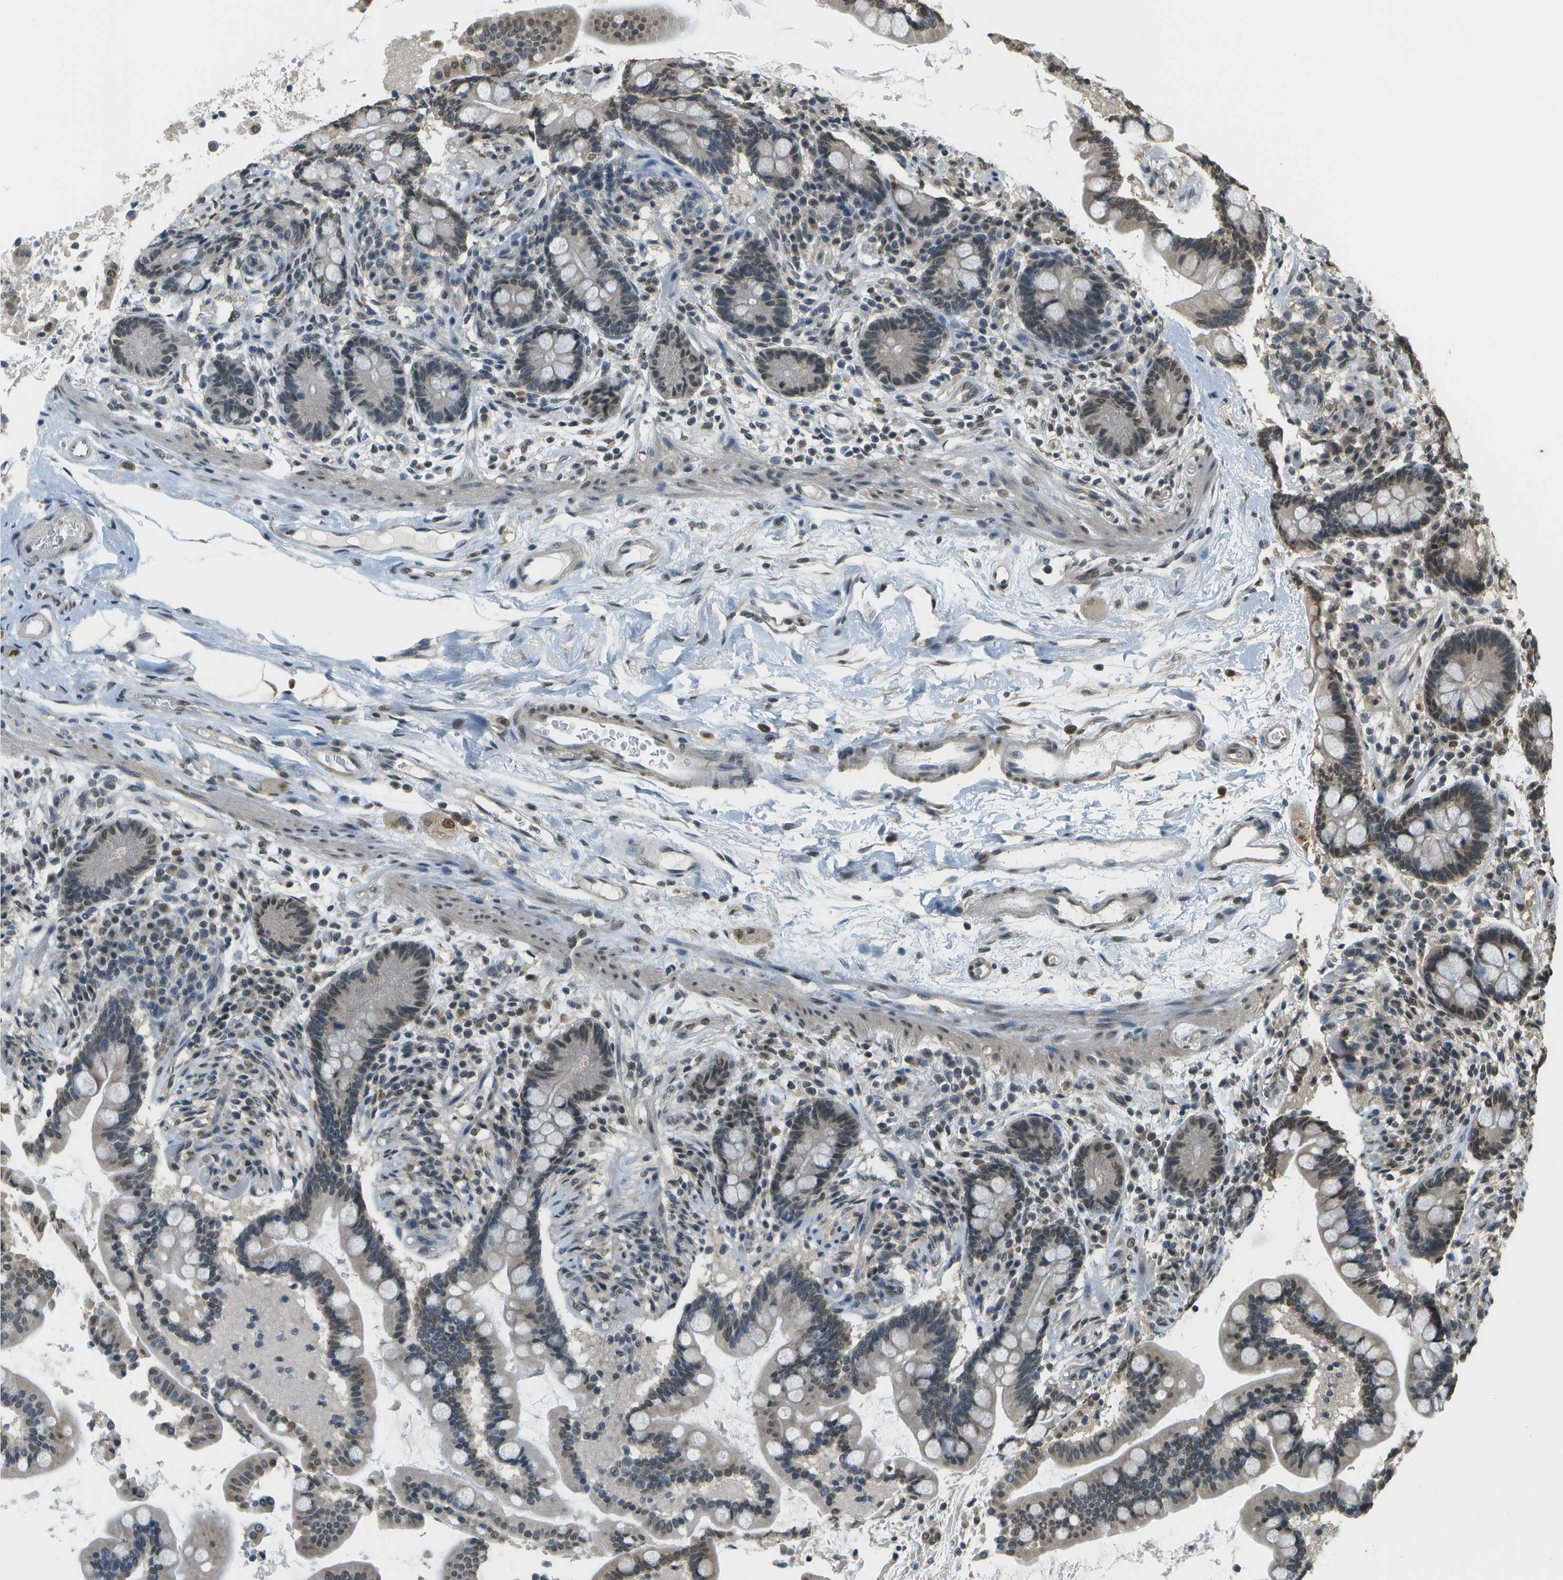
{"staining": {"intensity": "weak", "quantity": "25%-75%", "location": "cytoplasmic/membranous"}, "tissue": "colon", "cell_type": "Endothelial cells", "image_type": "normal", "snomed": [{"axis": "morphology", "description": "Normal tissue, NOS"}, {"axis": "topography", "description": "Colon"}], "caption": "Immunohistochemical staining of normal colon reveals 25%-75% levels of weak cytoplasmic/membranous protein expression in about 25%-75% of endothelial cells.", "gene": "ABL2", "patient": {"sex": "male", "age": 73}}